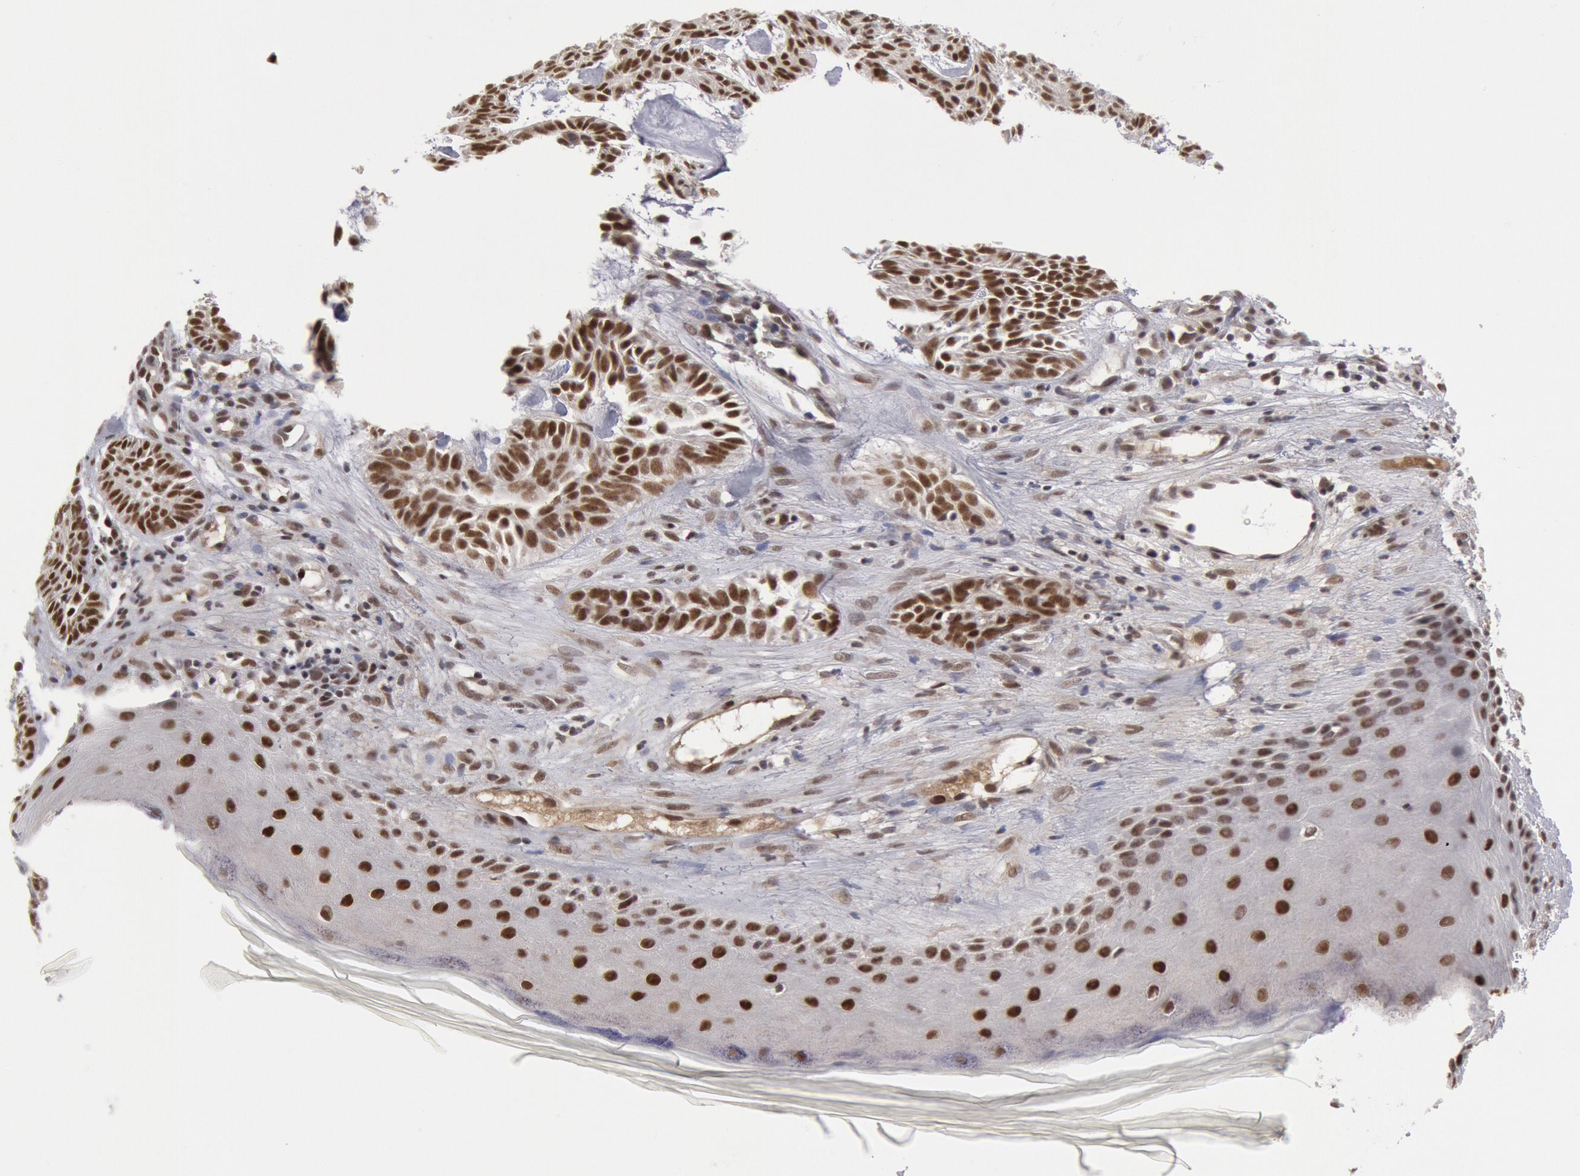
{"staining": {"intensity": "moderate", "quantity": ">75%", "location": "nuclear"}, "tissue": "skin cancer", "cell_type": "Tumor cells", "image_type": "cancer", "snomed": [{"axis": "morphology", "description": "Basal cell carcinoma"}, {"axis": "topography", "description": "Skin"}], "caption": "DAB immunohistochemical staining of human skin cancer (basal cell carcinoma) shows moderate nuclear protein positivity in about >75% of tumor cells.", "gene": "PPP4R3B", "patient": {"sex": "male", "age": 75}}